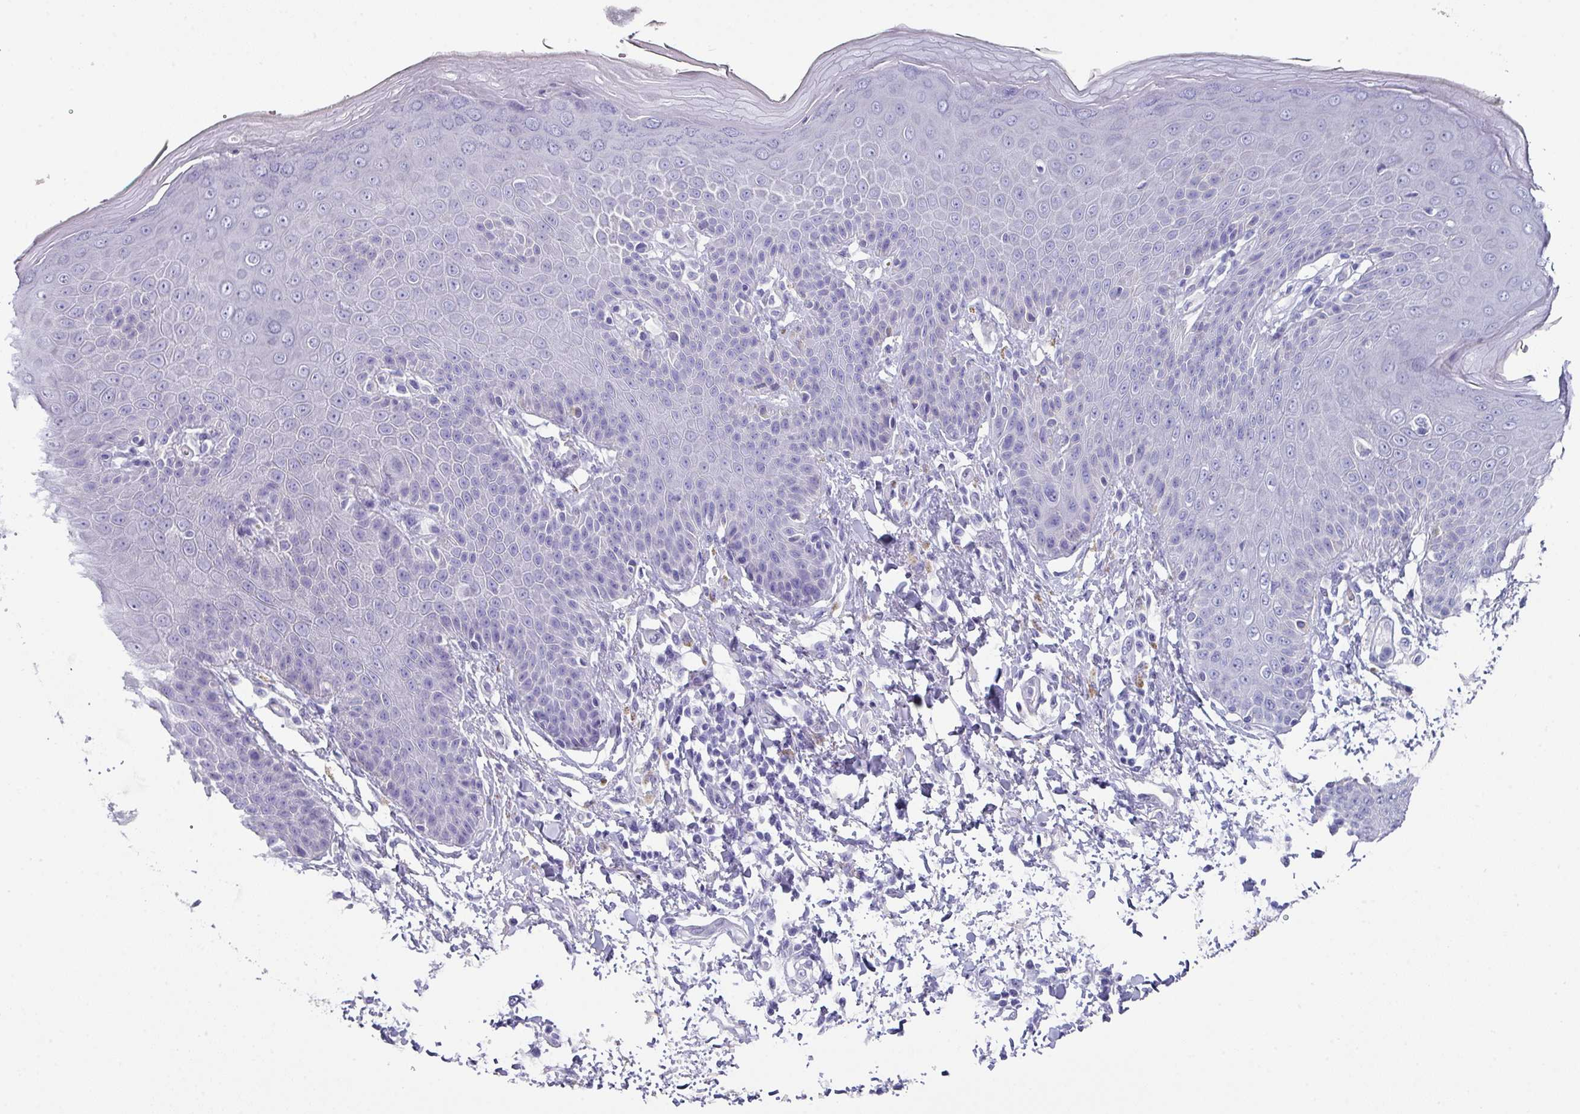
{"staining": {"intensity": "negative", "quantity": "none", "location": "none"}, "tissue": "skin", "cell_type": "Epidermal cells", "image_type": "normal", "snomed": [{"axis": "morphology", "description": "Normal tissue, NOS"}, {"axis": "topography", "description": "Peripheral nerve tissue"}], "caption": "The histopathology image displays no staining of epidermal cells in unremarkable skin.", "gene": "PEX10", "patient": {"sex": "male", "age": 51}}